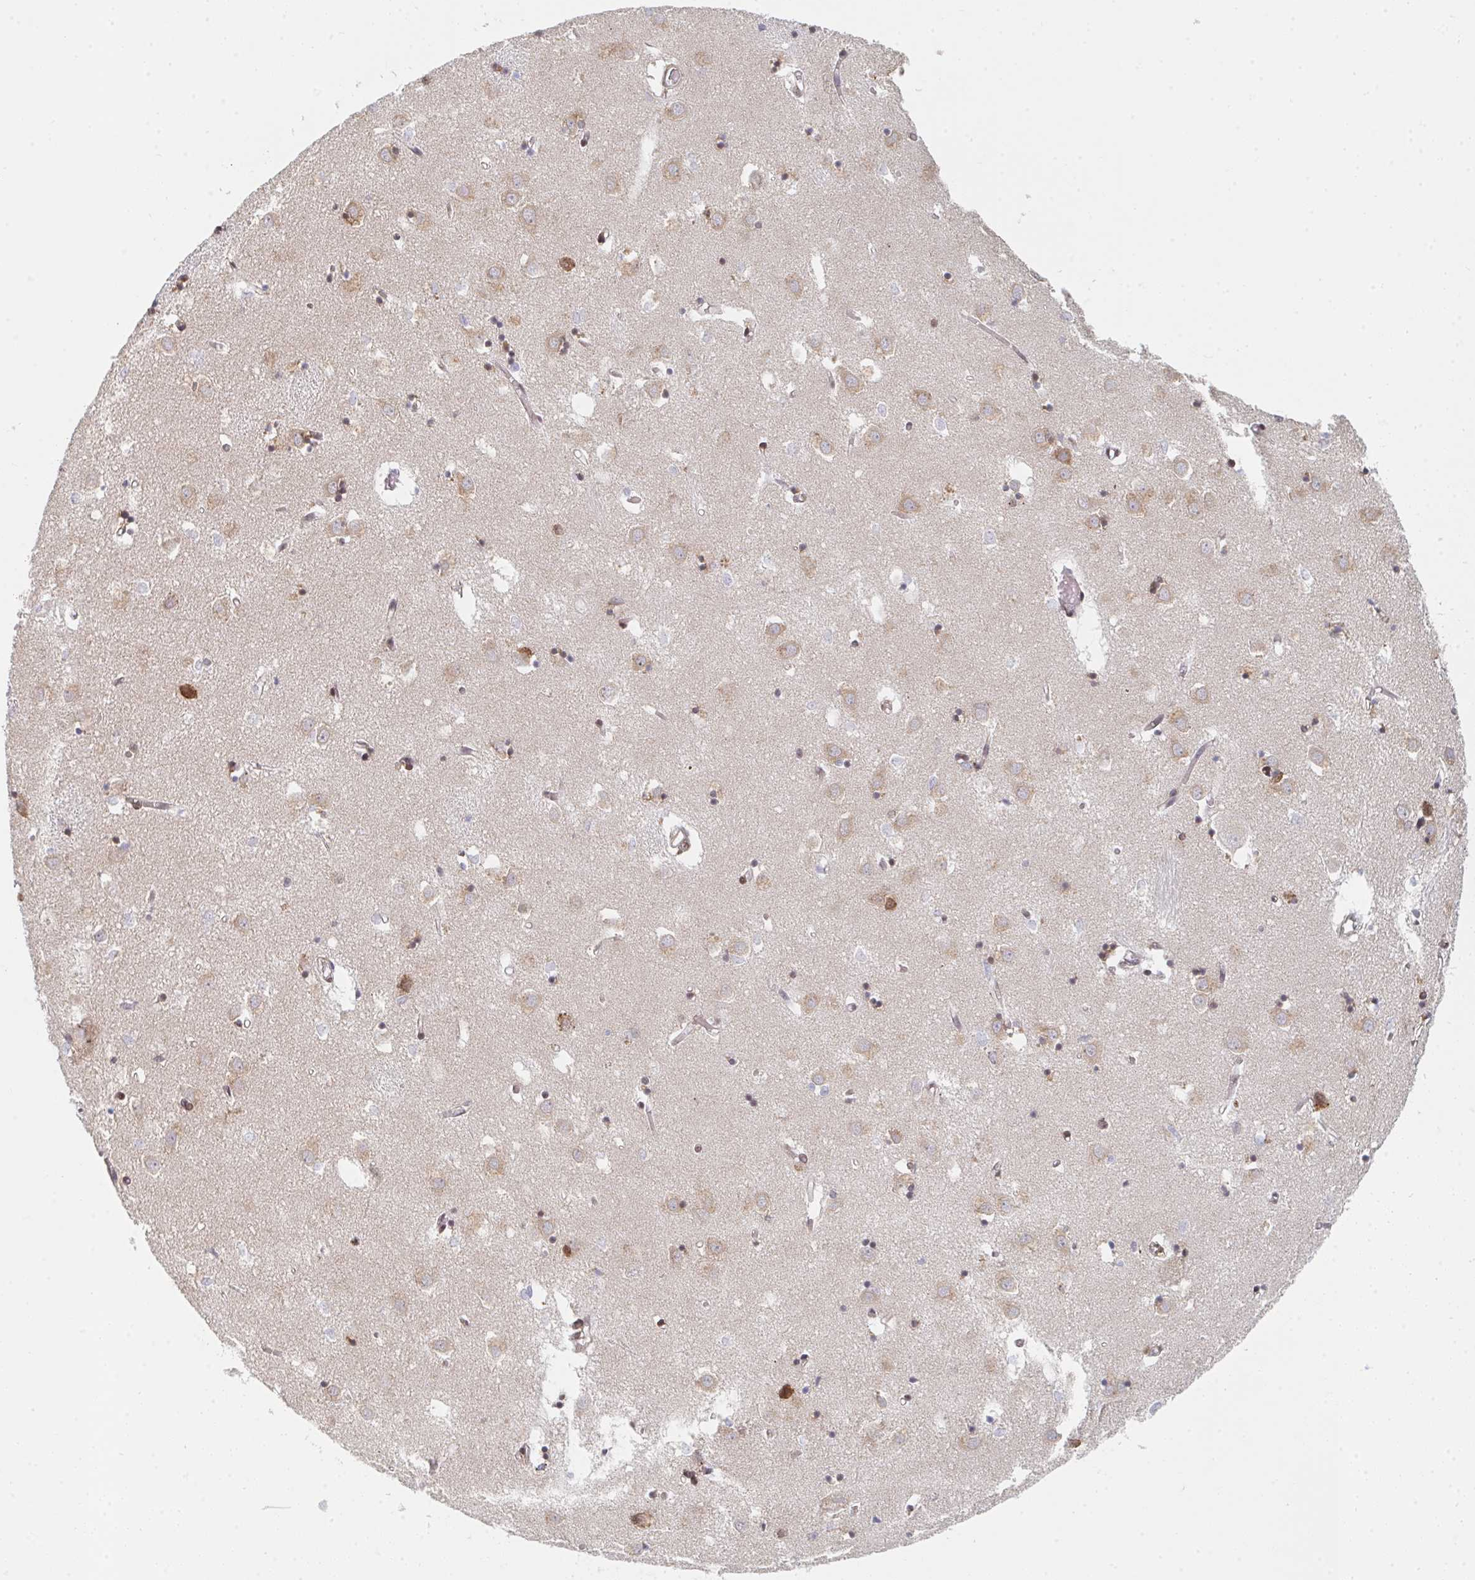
{"staining": {"intensity": "negative", "quantity": "none", "location": "none"}, "tissue": "caudate", "cell_type": "Glial cells", "image_type": "normal", "snomed": [{"axis": "morphology", "description": "Normal tissue, NOS"}, {"axis": "topography", "description": "Lateral ventricle wall"}], "caption": "An immunohistochemistry photomicrograph of unremarkable caudate is shown. There is no staining in glial cells of caudate. Brightfield microscopy of immunohistochemistry stained with DAB (brown) and hematoxylin (blue), captured at high magnification.", "gene": "MBNL1", "patient": {"sex": "male", "age": 70}}